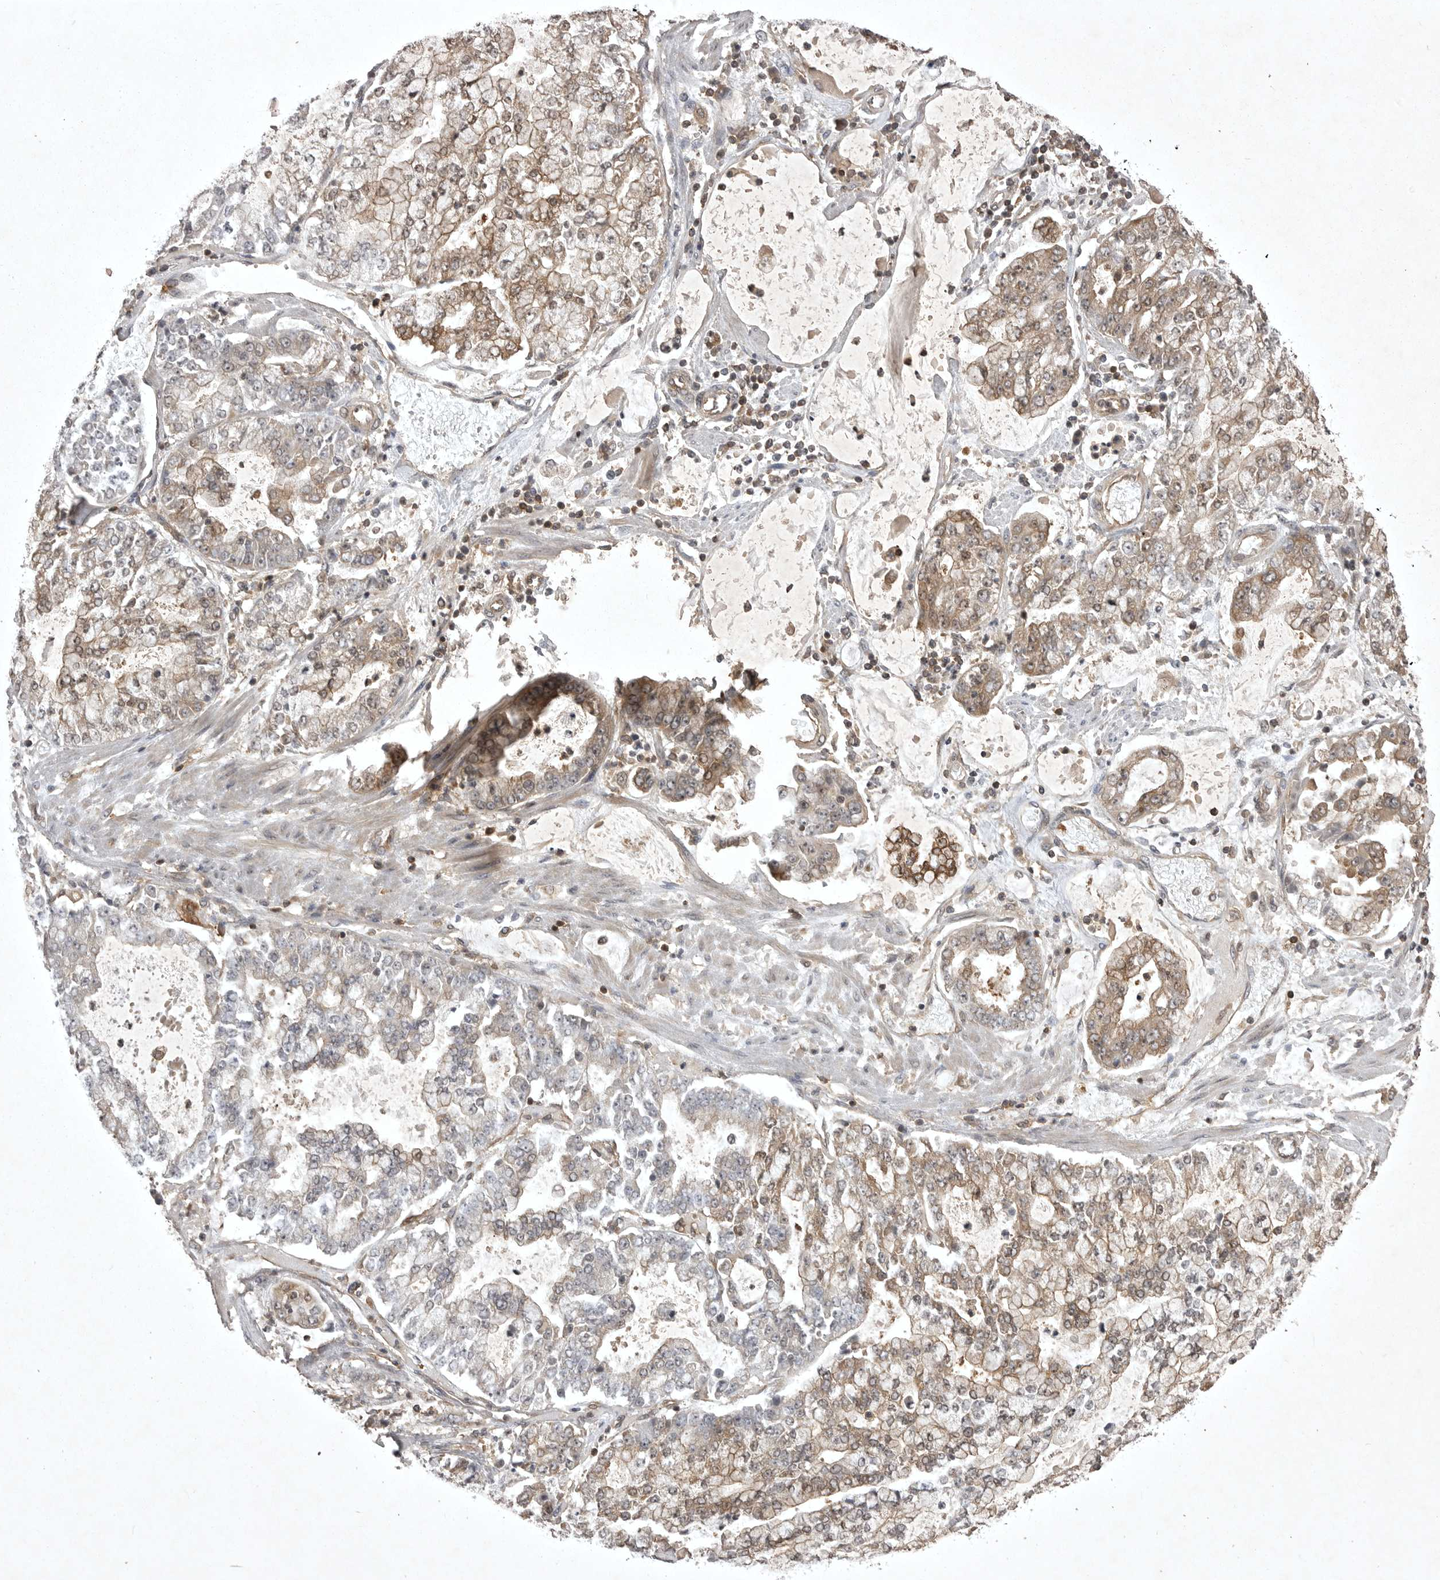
{"staining": {"intensity": "moderate", "quantity": "25%-75%", "location": "cytoplasmic/membranous,nuclear"}, "tissue": "stomach cancer", "cell_type": "Tumor cells", "image_type": "cancer", "snomed": [{"axis": "morphology", "description": "Adenocarcinoma, NOS"}, {"axis": "topography", "description": "Stomach"}], "caption": "Immunohistochemistry (IHC) photomicrograph of adenocarcinoma (stomach) stained for a protein (brown), which displays medium levels of moderate cytoplasmic/membranous and nuclear staining in approximately 25%-75% of tumor cells.", "gene": "STK24", "patient": {"sex": "male", "age": 76}}